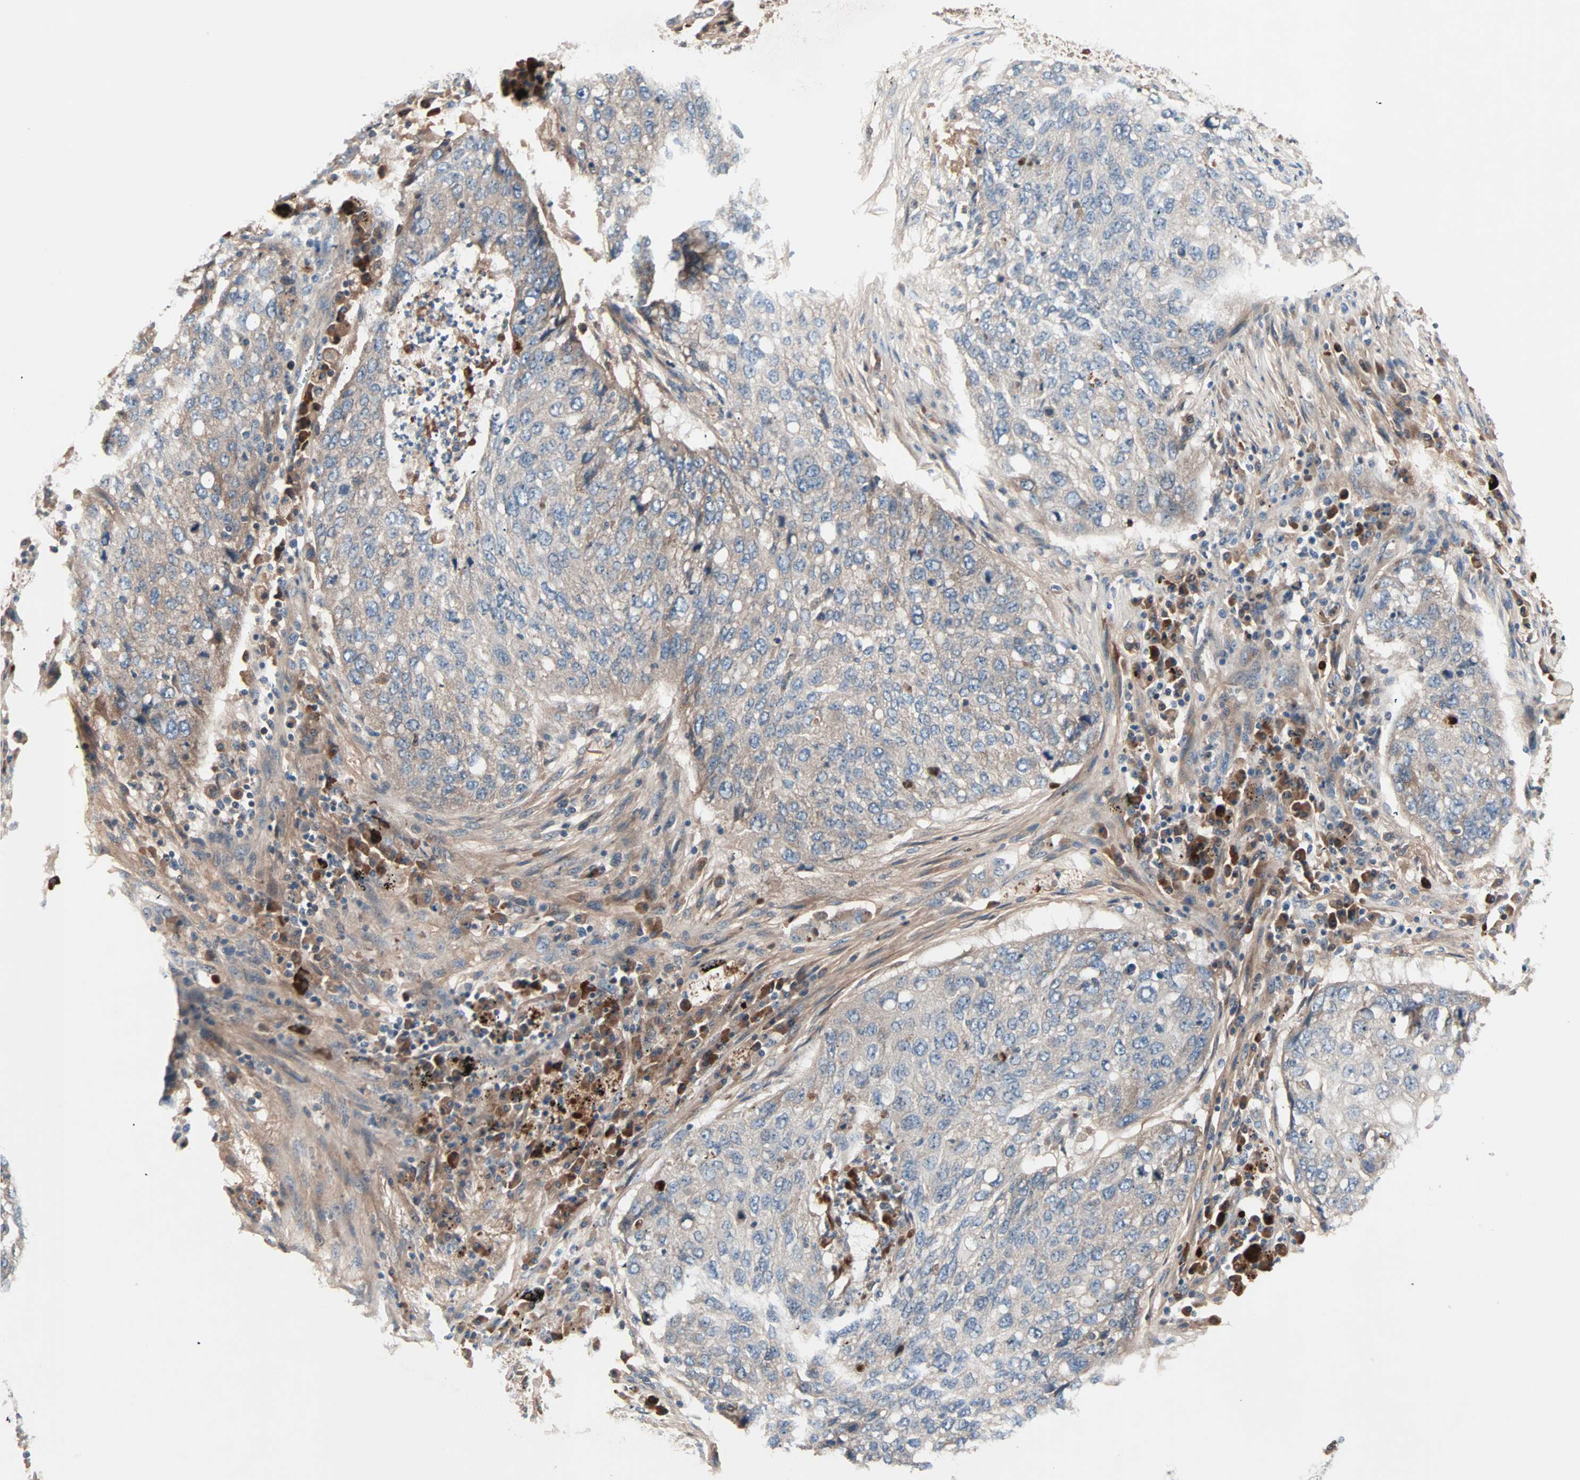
{"staining": {"intensity": "weak", "quantity": "25%-75%", "location": "cytoplasmic/membranous"}, "tissue": "lung cancer", "cell_type": "Tumor cells", "image_type": "cancer", "snomed": [{"axis": "morphology", "description": "Squamous cell carcinoma, NOS"}, {"axis": "topography", "description": "Lung"}], "caption": "Approximately 25%-75% of tumor cells in lung cancer (squamous cell carcinoma) exhibit weak cytoplasmic/membranous protein expression as visualized by brown immunohistochemical staining.", "gene": "CAD", "patient": {"sex": "female", "age": 63}}